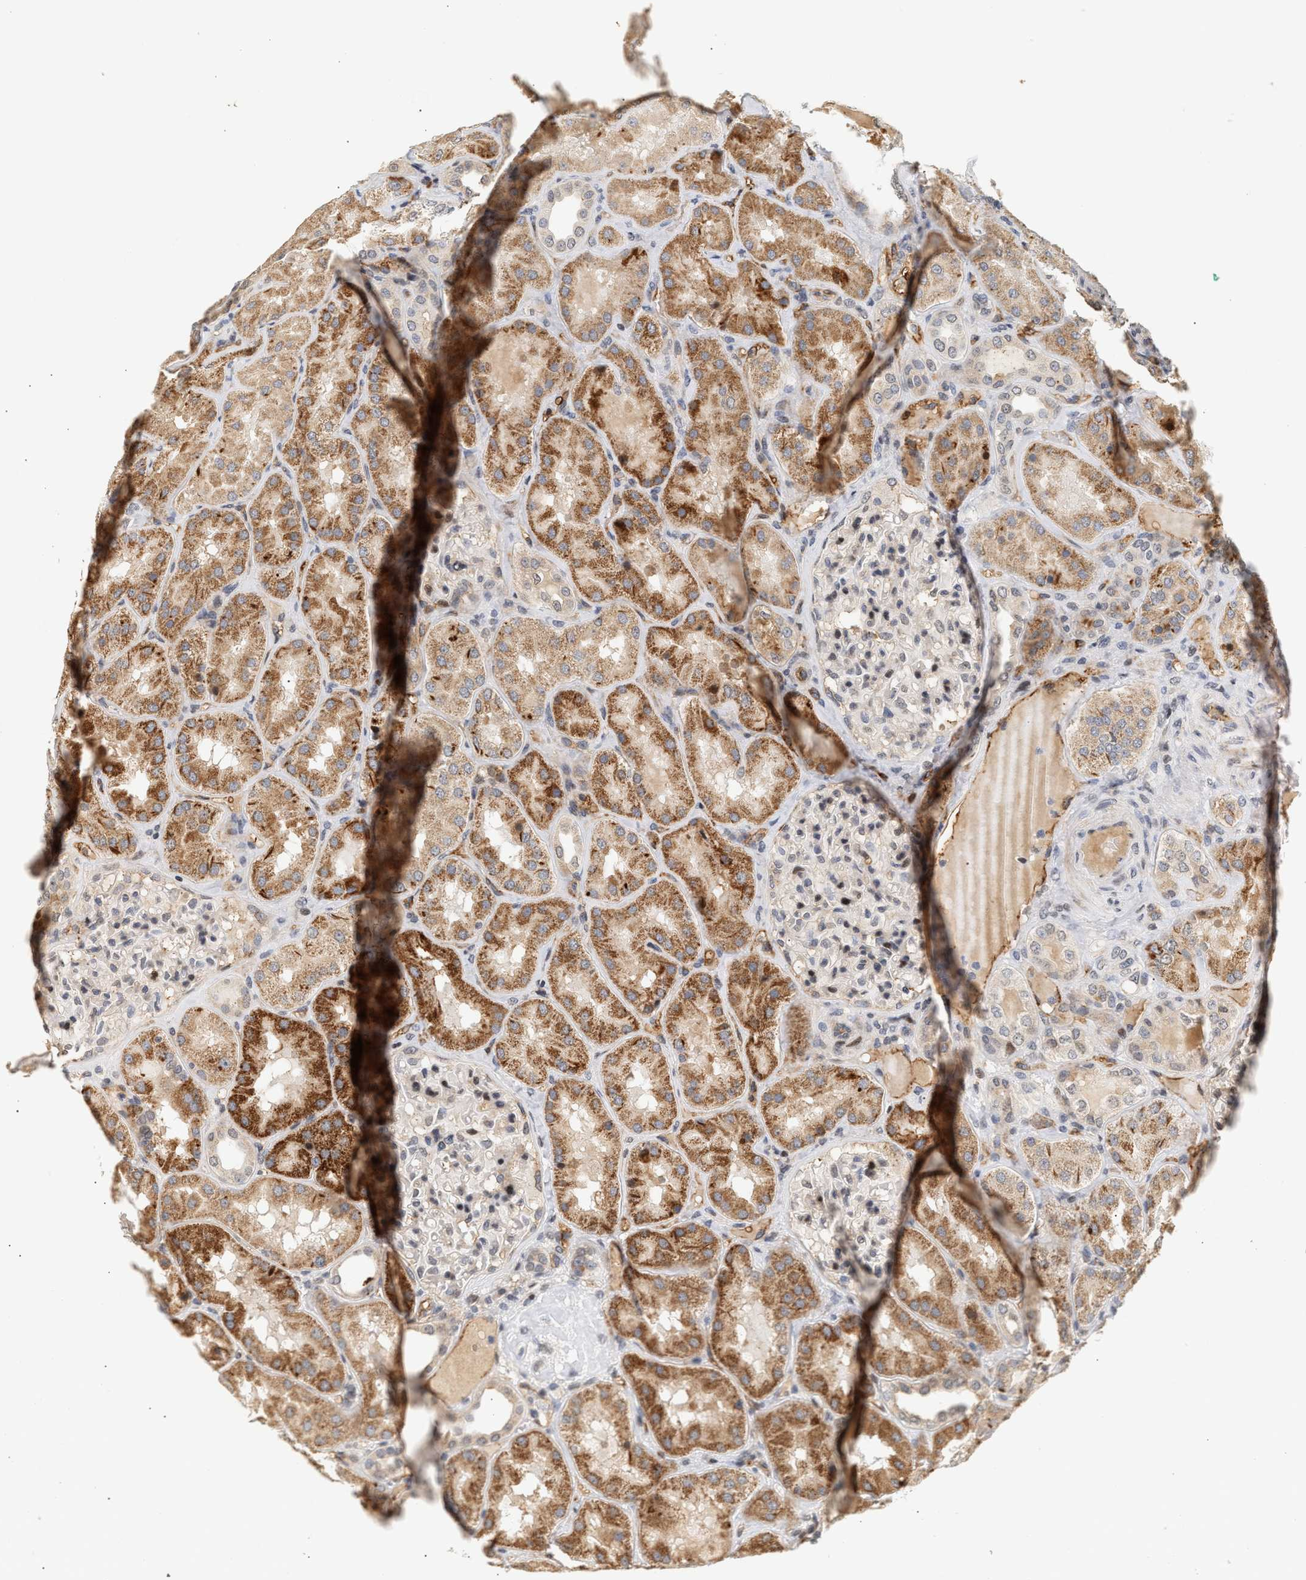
{"staining": {"intensity": "weak", "quantity": "25%-75%", "location": "nuclear"}, "tissue": "kidney", "cell_type": "Cells in glomeruli", "image_type": "normal", "snomed": [{"axis": "morphology", "description": "Normal tissue, NOS"}, {"axis": "topography", "description": "Kidney"}], "caption": "Brown immunohistochemical staining in benign kidney displays weak nuclear staining in approximately 25%-75% of cells in glomeruli.", "gene": "PLXND1", "patient": {"sex": "female", "age": 56}}